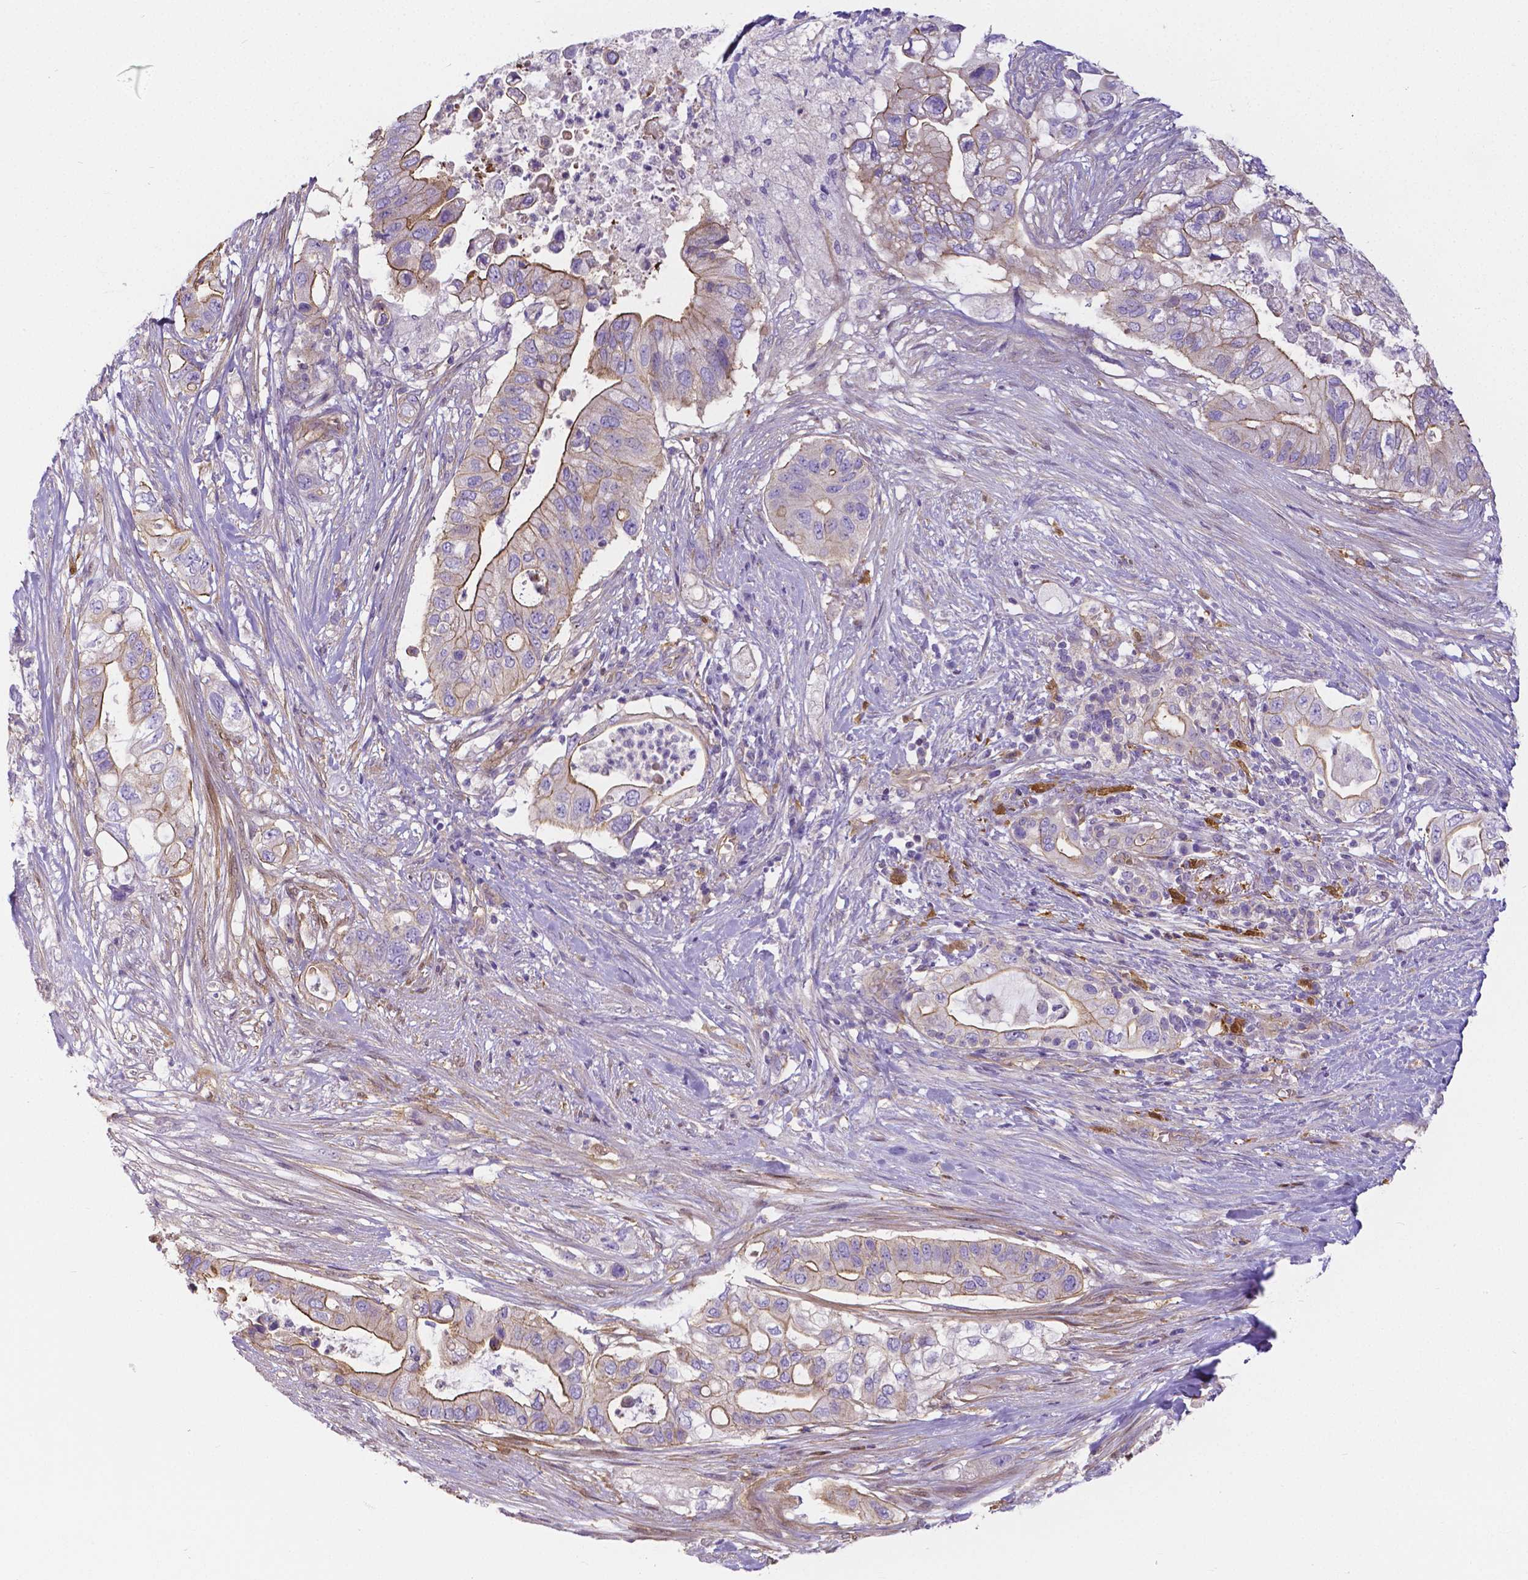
{"staining": {"intensity": "moderate", "quantity": "25%-75%", "location": "cytoplasmic/membranous"}, "tissue": "pancreatic cancer", "cell_type": "Tumor cells", "image_type": "cancer", "snomed": [{"axis": "morphology", "description": "Adenocarcinoma, NOS"}, {"axis": "topography", "description": "Pancreas"}], "caption": "IHC image of neoplastic tissue: pancreatic adenocarcinoma stained using immunohistochemistry (IHC) demonstrates medium levels of moderate protein expression localized specifically in the cytoplasmic/membranous of tumor cells, appearing as a cytoplasmic/membranous brown color.", "gene": "CRMP1", "patient": {"sex": "female", "age": 72}}